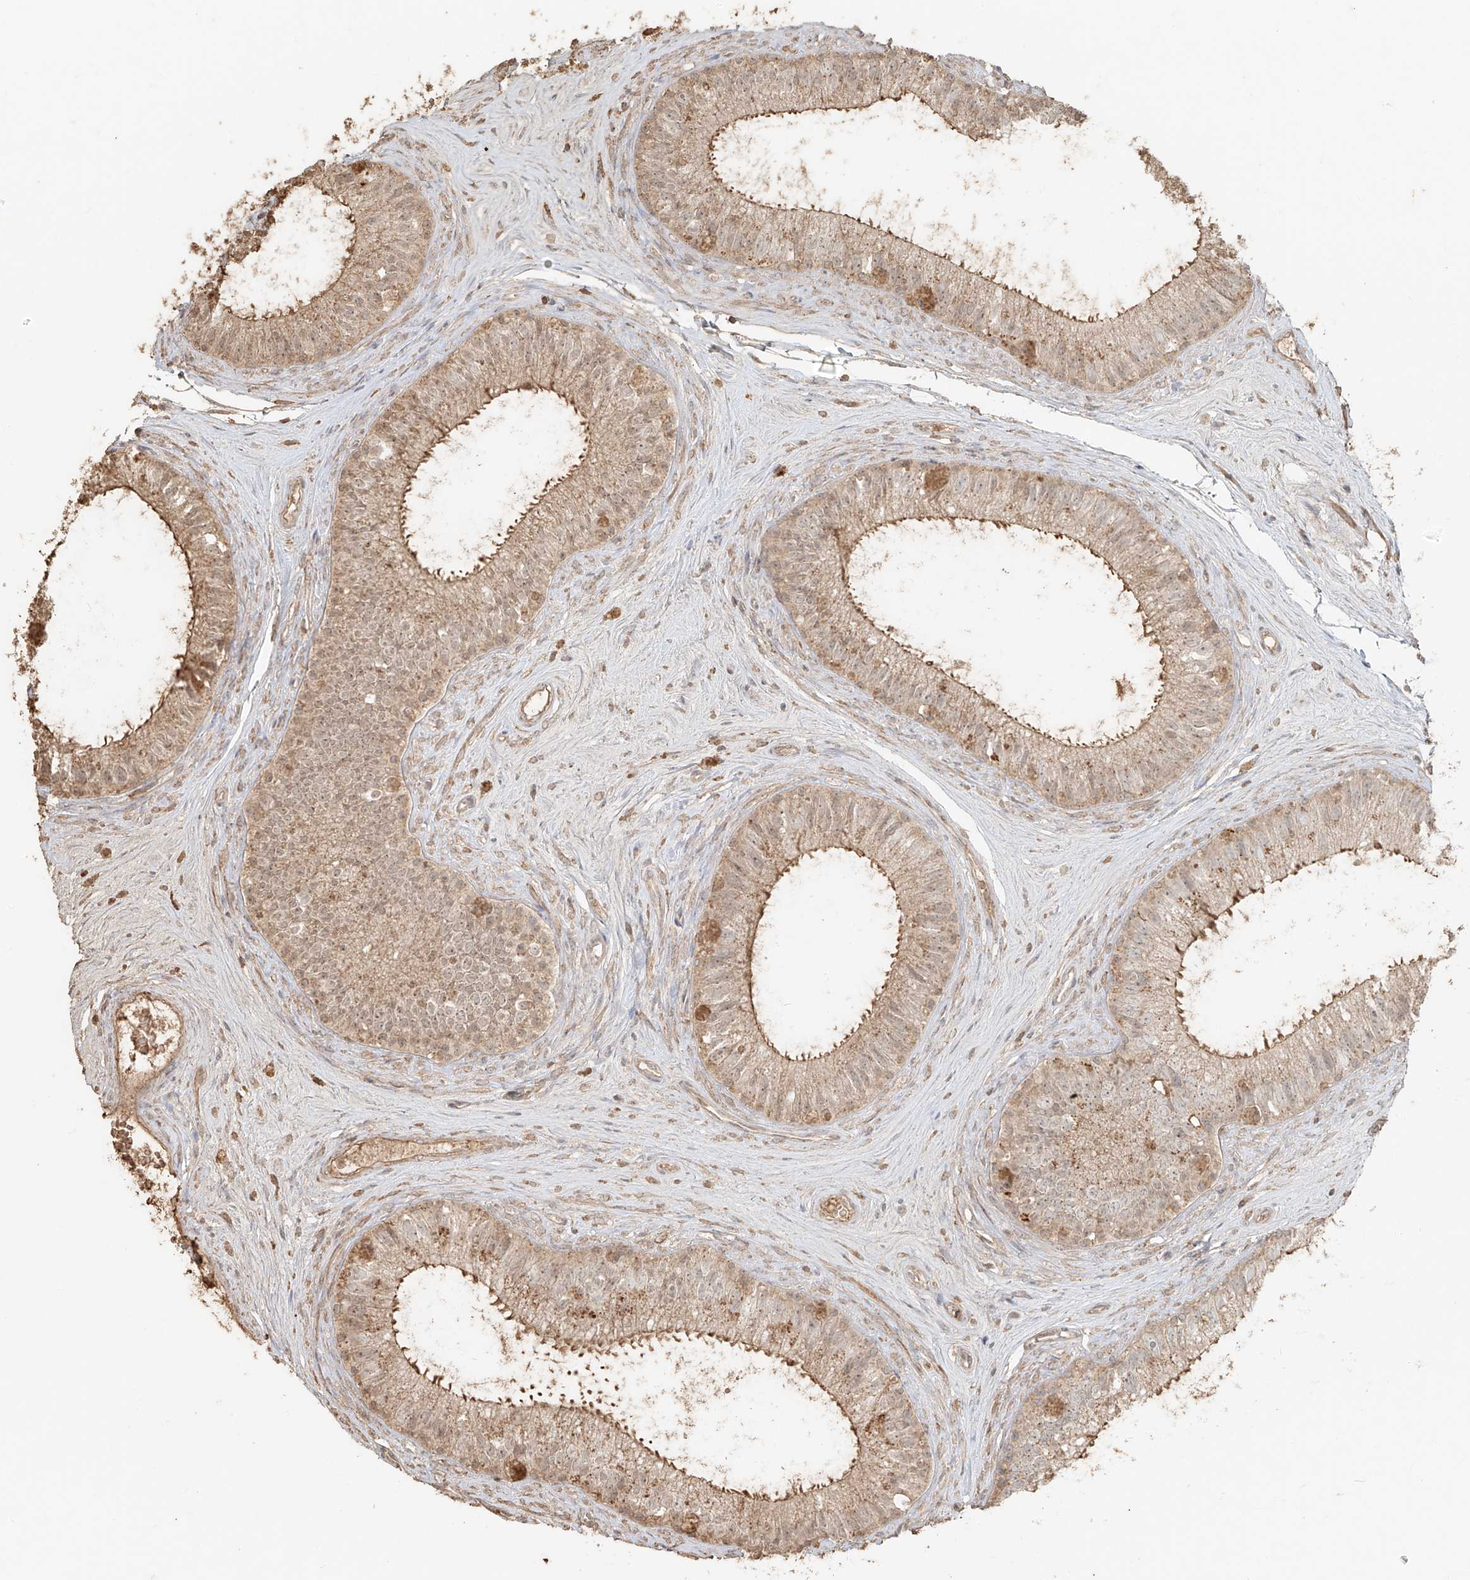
{"staining": {"intensity": "moderate", "quantity": "25%-75%", "location": "cytoplasmic/membranous"}, "tissue": "epididymis", "cell_type": "Glandular cells", "image_type": "normal", "snomed": [{"axis": "morphology", "description": "Normal tissue, NOS"}, {"axis": "topography", "description": "Epididymis"}], "caption": "The immunohistochemical stain shows moderate cytoplasmic/membranous positivity in glandular cells of unremarkable epididymis. Nuclei are stained in blue.", "gene": "NPHS1", "patient": {"sex": "male", "age": 71}}